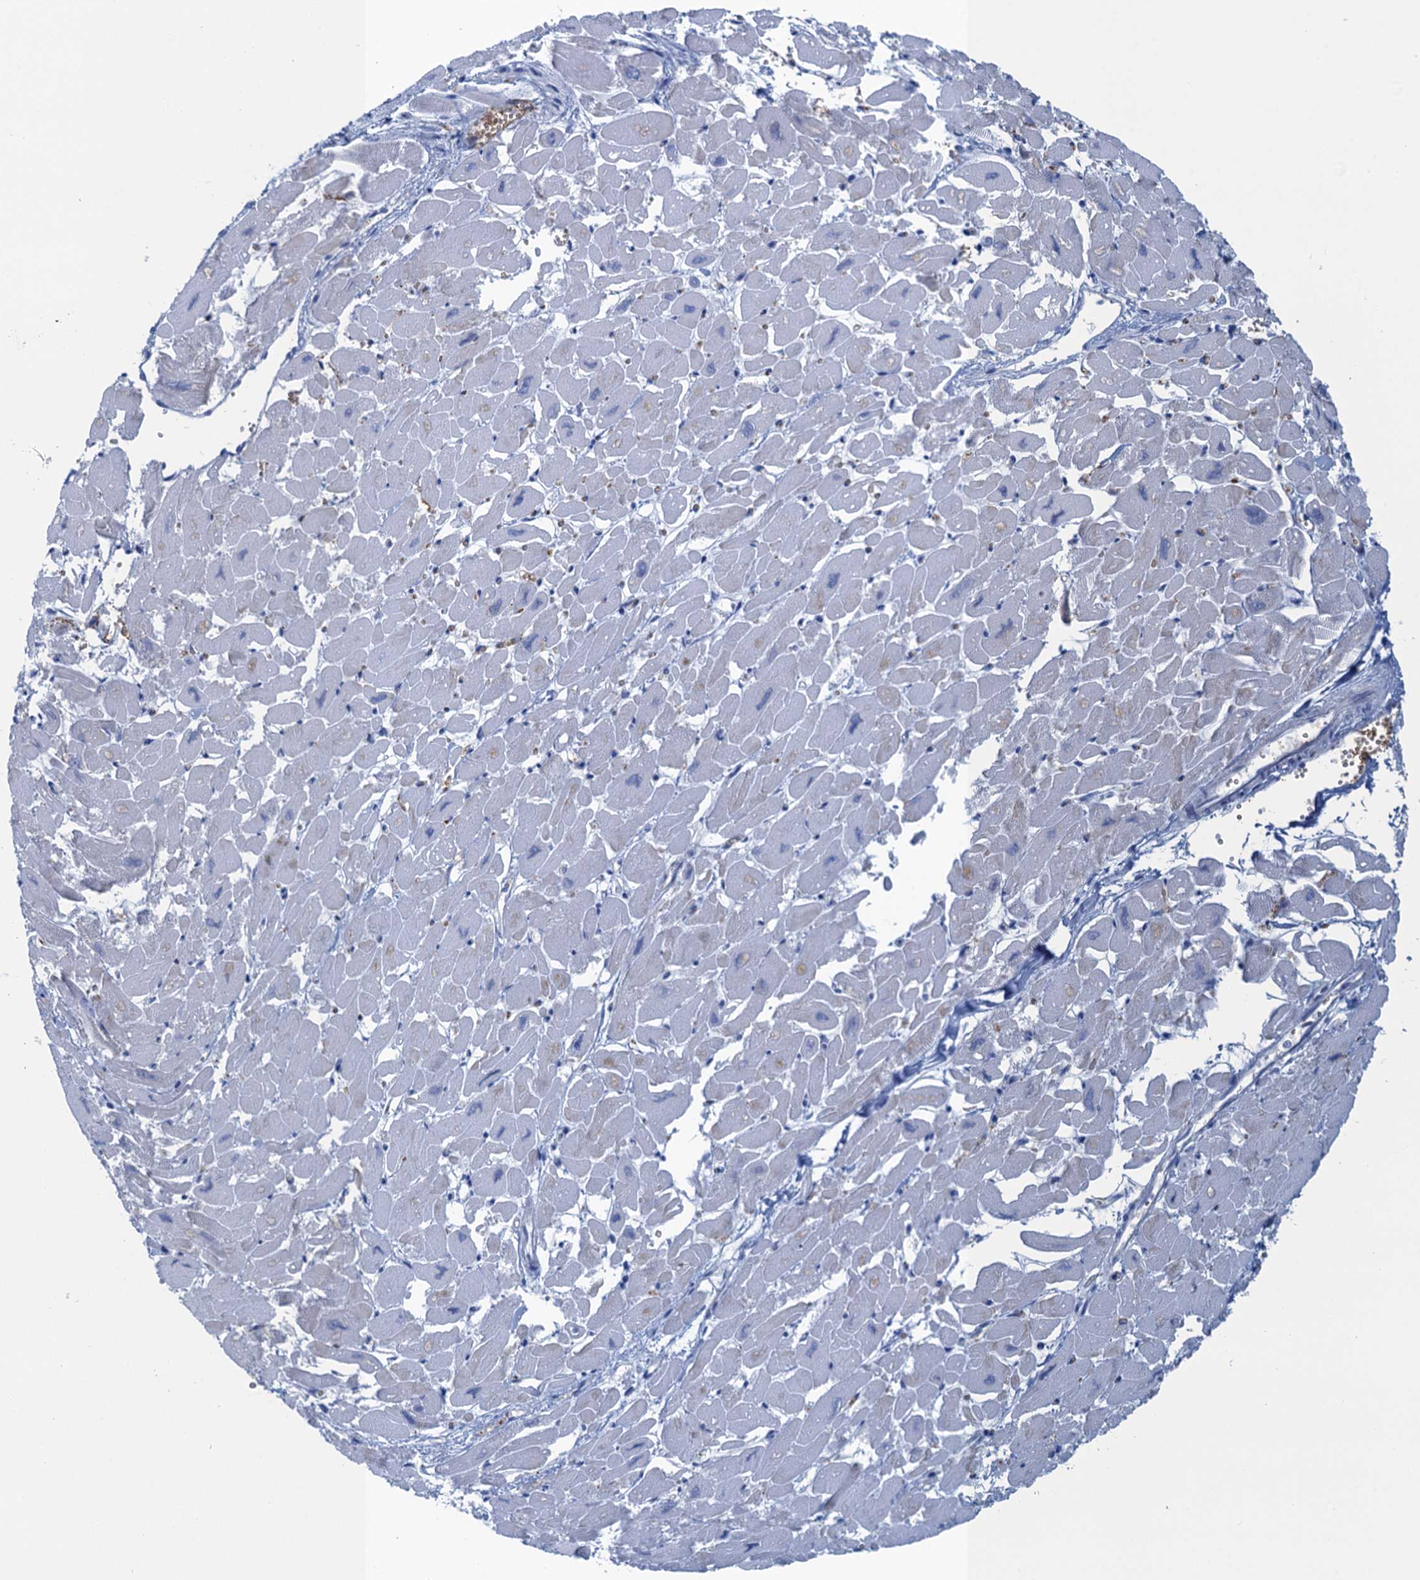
{"staining": {"intensity": "negative", "quantity": "none", "location": "none"}, "tissue": "heart muscle", "cell_type": "Cardiomyocytes", "image_type": "normal", "snomed": [{"axis": "morphology", "description": "Normal tissue, NOS"}, {"axis": "topography", "description": "Heart"}], "caption": "Cardiomyocytes show no significant expression in unremarkable heart muscle. Brightfield microscopy of immunohistochemistry (IHC) stained with DAB (3,3'-diaminobenzidine) (brown) and hematoxylin (blue), captured at high magnification.", "gene": "MYADML2", "patient": {"sex": "male", "age": 54}}